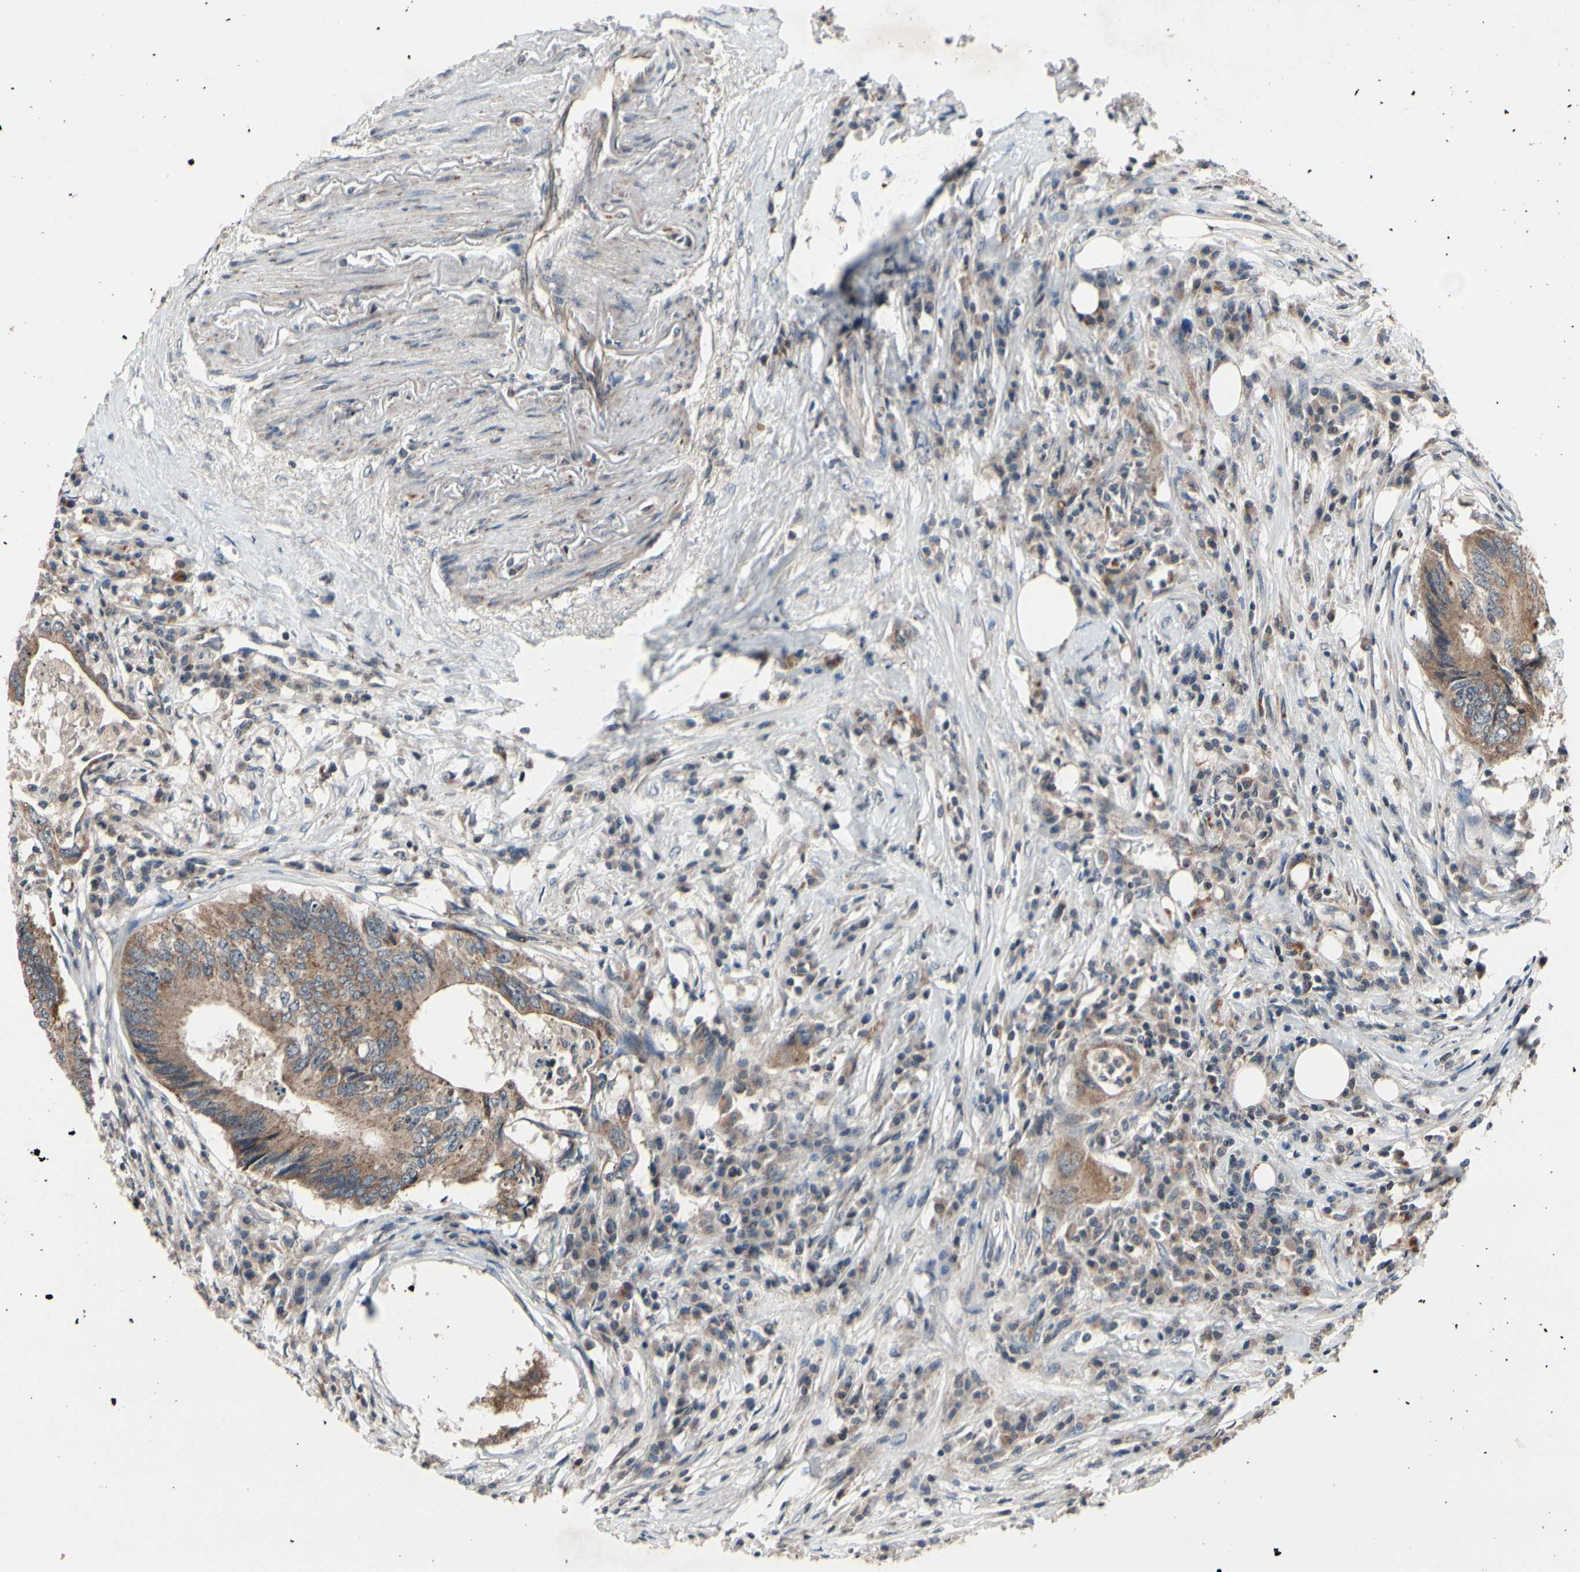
{"staining": {"intensity": "moderate", "quantity": ">75%", "location": "cytoplasmic/membranous"}, "tissue": "colorectal cancer", "cell_type": "Tumor cells", "image_type": "cancer", "snomed": [{"axis": "morphology", "description": "Adenocarcinoma, NOS"}, {"axis": "topography", "description": "Colon"}], "caption": "An immunohistochemistry micrograph of neoplastic tissue is shown. Protein staining in brown shows moderate cytoplasmic/membranous positivity in adenocarcinoma (colorectal) within tumor cells. Nuclei are stained in blue.", "gene": "MBTPS2", "patient": {"sex": "male", "age": 71}}